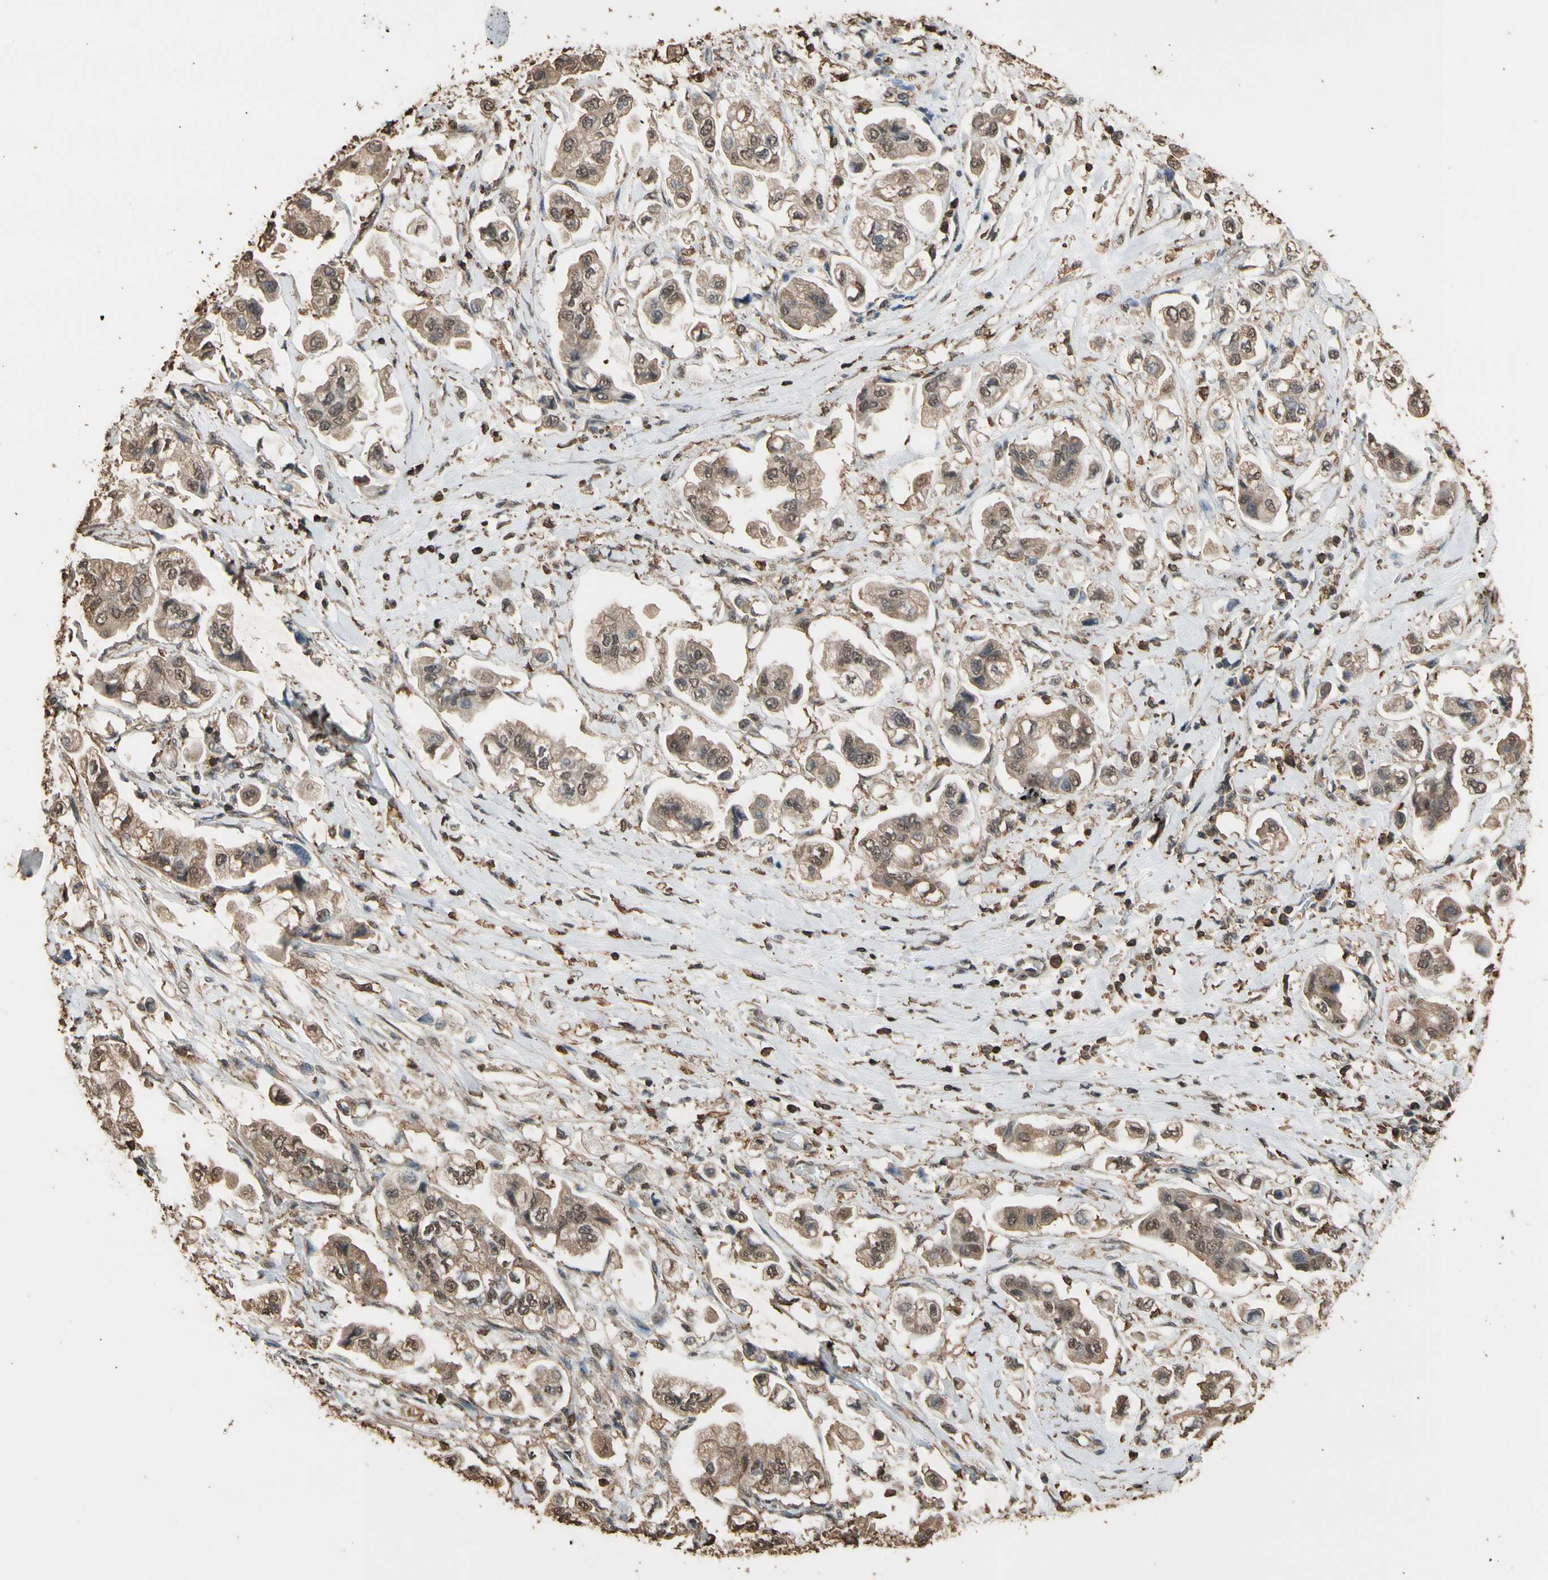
{"staining": {"intensity": "moderate", "quantity": ">75%", "location": "cytoplasmic/membranous,nuclear"}, "tissue": "stomach cancer", "cell_type": "Tumor cells", "image_type": "cancer", "snomed": [{"axis": "morphology", "description": "Adenocarcinoma, NOS"}, {"axis": "topography", "description": "Stomach"}], "caption": "Immunohistochemical staining of human adenocarcinoma (stomach) displays medium levels of moderate cytoplasmic/membranous and nuclear positivity in about >75% of tumor cells.", "gene": "TNFSF13B", "patient": {"sex": "male", "age": 62}}